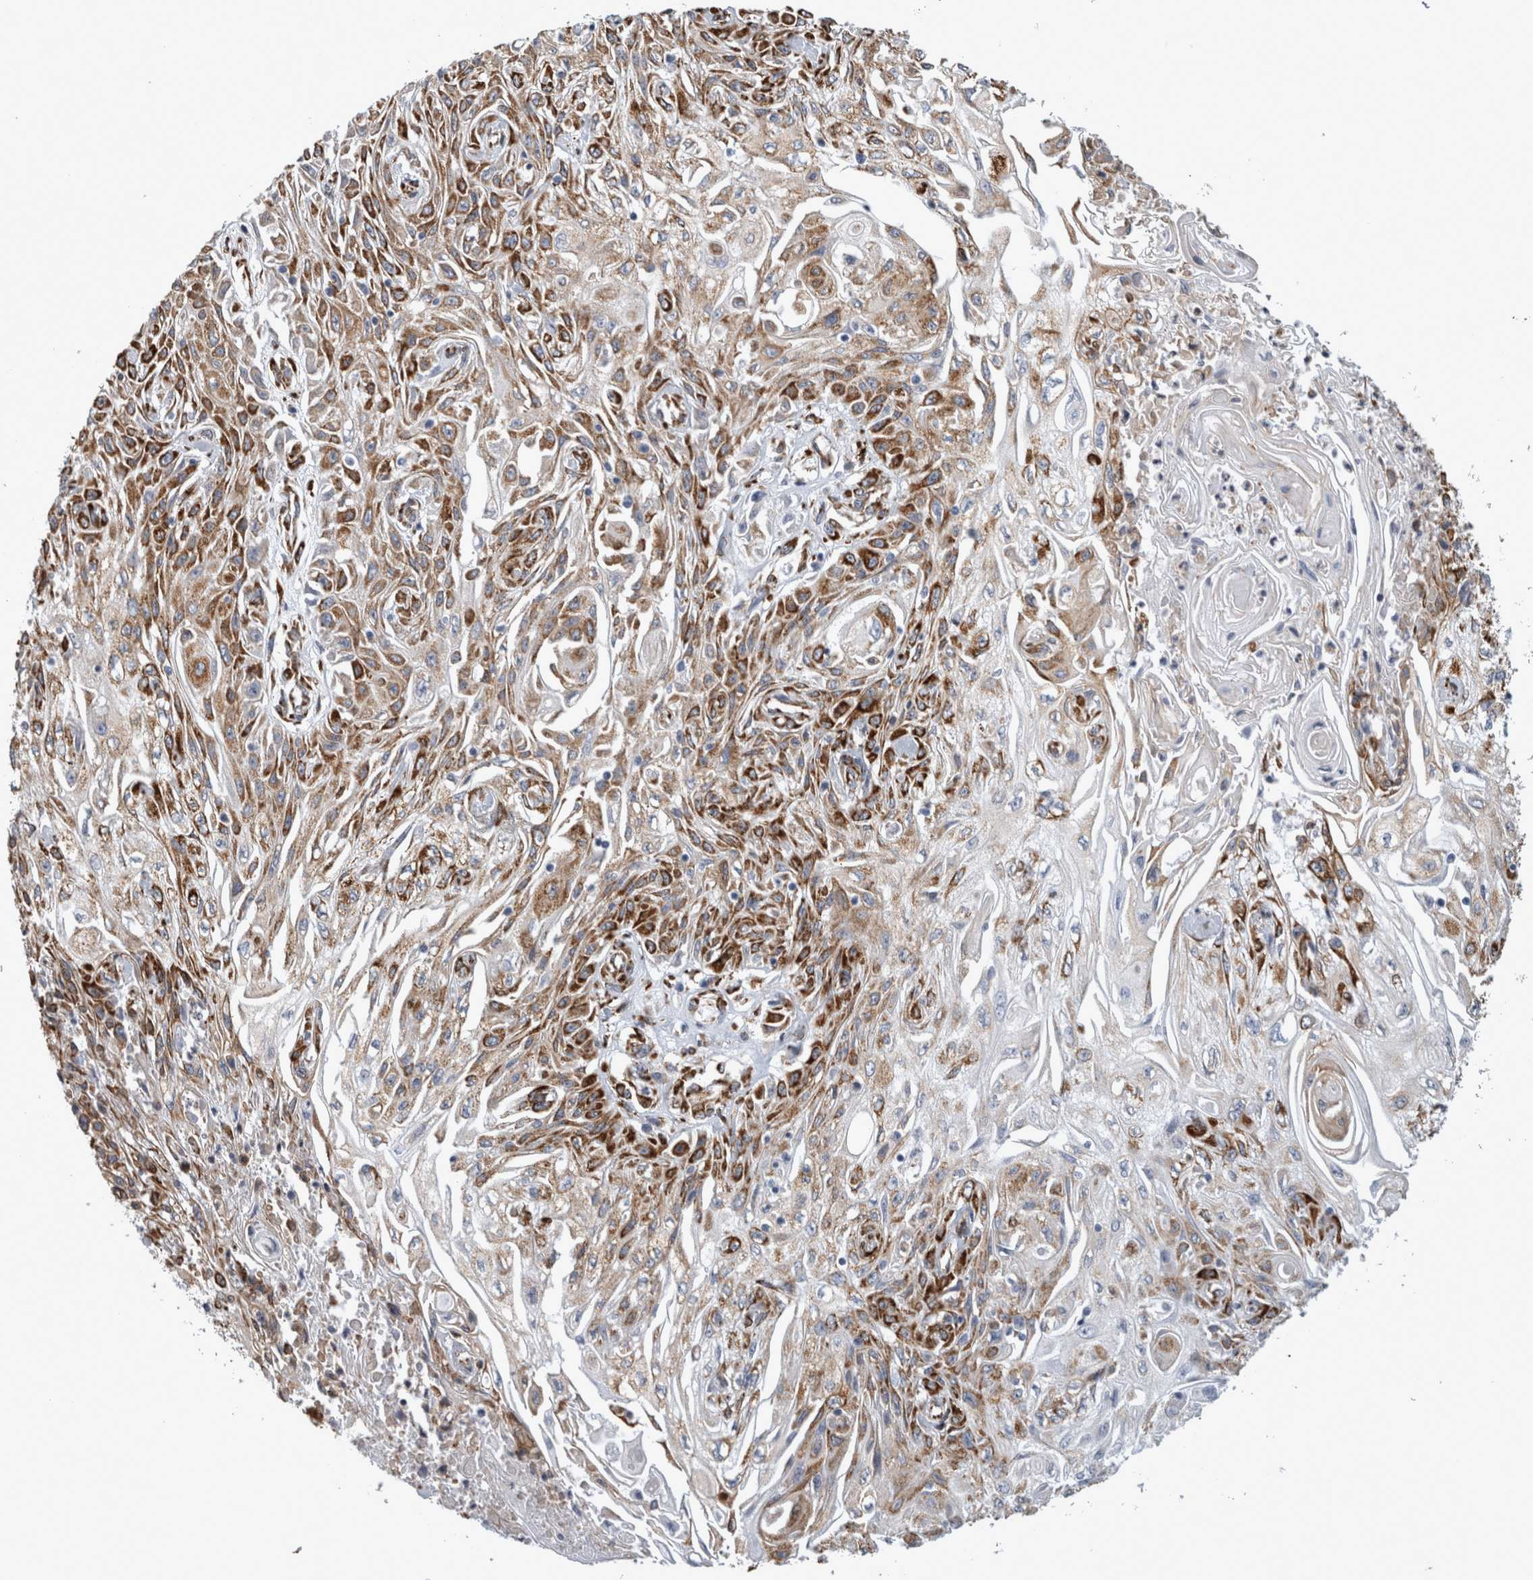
{"staining": {"intensity": "strong", "quantity": ">75%", "location": "cytoplasmic/membranous"}, "tissue": "skin cancer", "cell_type": "Tumor cells", "image_type": "cancer", "snomed": [{"axis": "morphology", "description": "Squamous cell carcinoma, NOS"}, {"axis": "morphology", "description": "Squamous cell carcinoma, metastatic, NOS"}, {"axis": "topography", "description": "Skin"}, {"axis": "topography", "description": "Lymph node"}], "caption": "Immunohistochemical staining of skin metastatic squamous cell carcinoma displays high levels of strong cytoplasmic/membranous protein staining in about >75% of tumor cells. (DAB IHC with brightfield microscopy, high magnification).", "gene": "FHIP2B", "patient": {"sex": "male", "age": 75}}